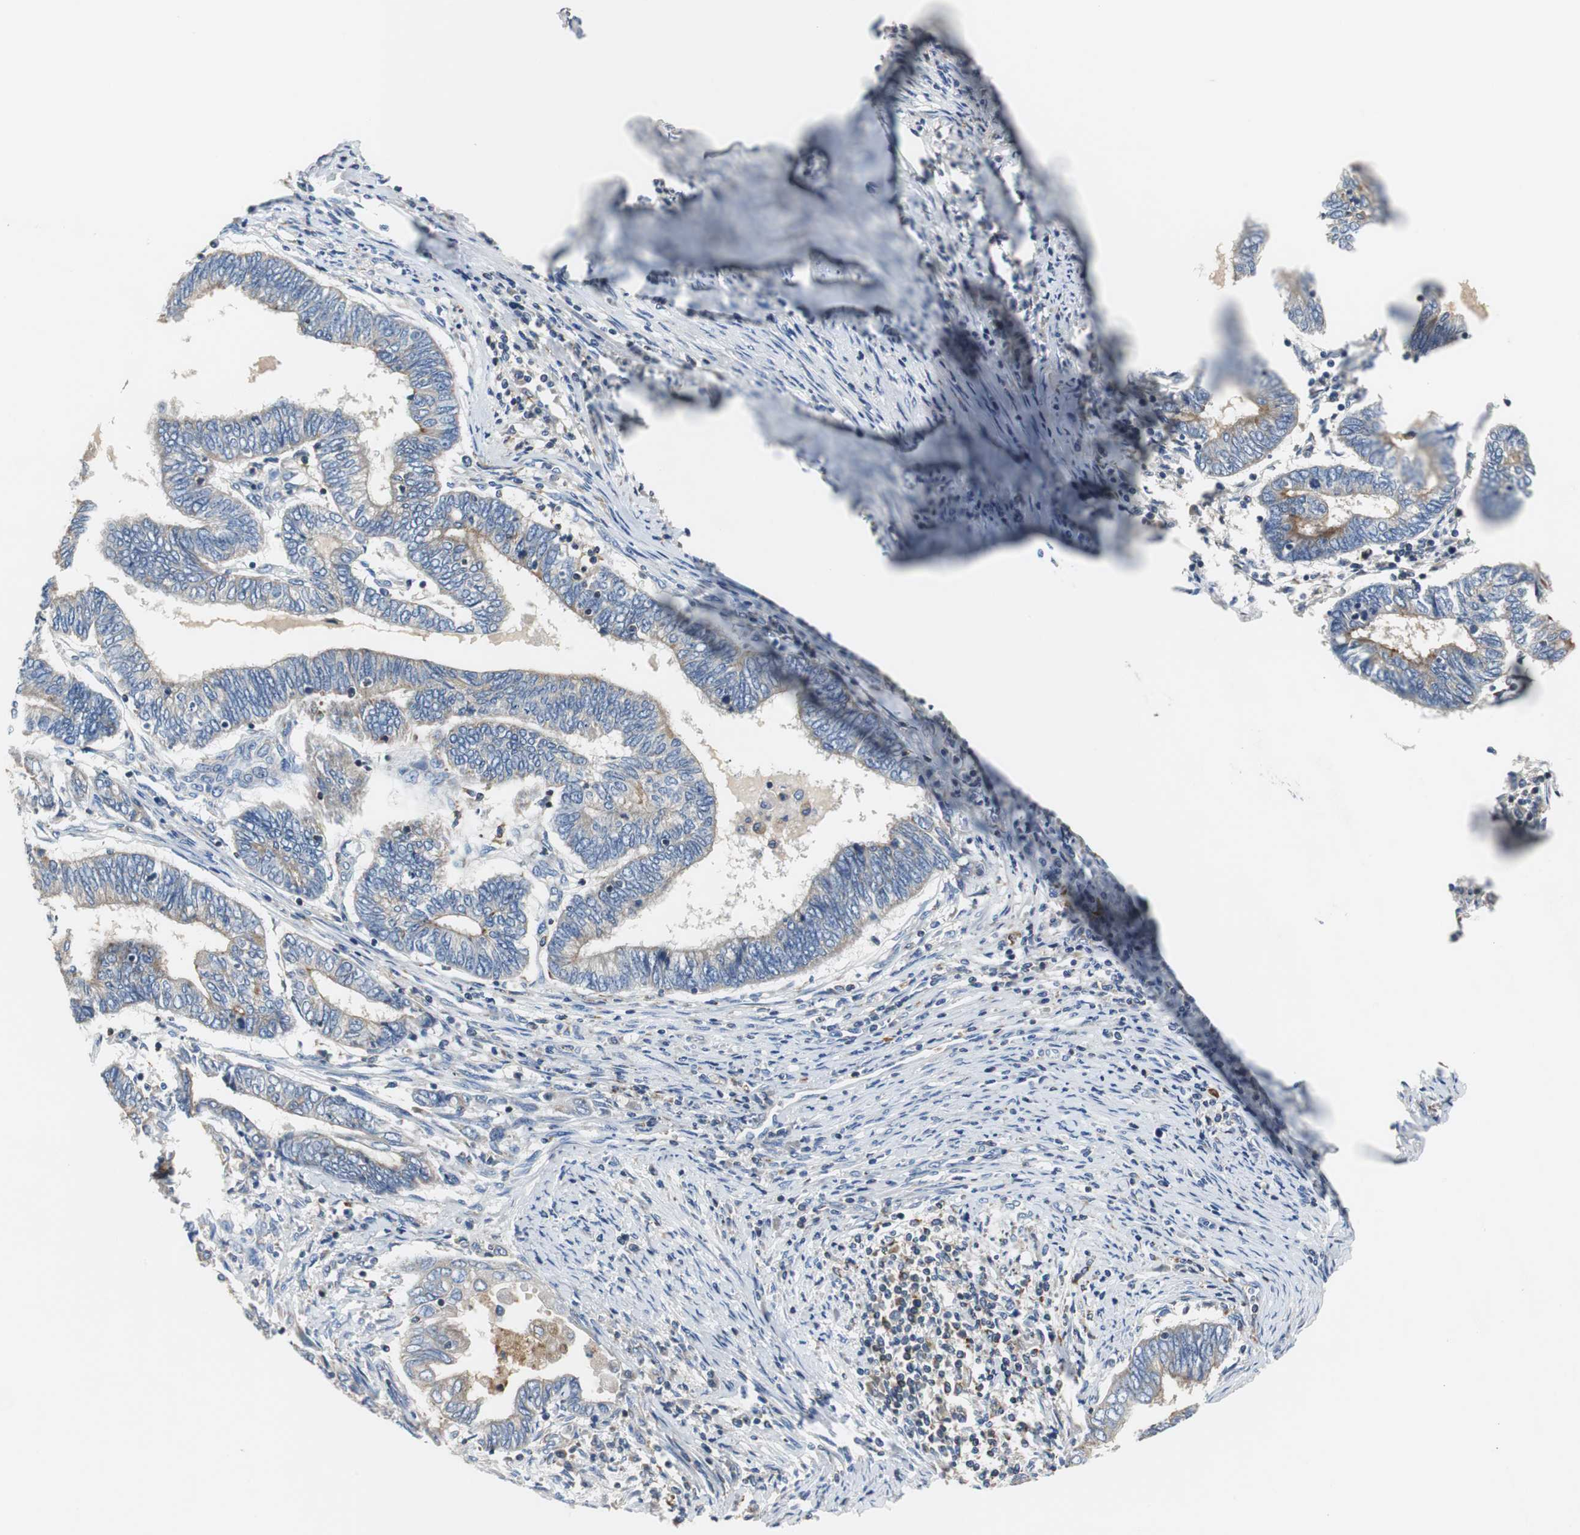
{"staining": {"intensity": "weak", "quantity": "25%-75%", "location": "cytoplasmic/membranous"}, "tissue": "endometrial cancer", "cell_type": "Tumor cells", "image_type": "cancer", "snomed": [{"axis": "morphology", "description": "Adenocarcinoma, NOS"}, {"axis": "topography", "description": "Uterus"}, {"axis": "topography", "description": "Endometrium"}], "caption": "A micrograph showing weak cytoplasmic/membranous expression in about 25%-75% of tumor cells in endometrial adenocarcinoma, as visualized by brown immunohistochemical staining.", "gene": "VAMP8", "patient": {"sex": "female", "age": 70}}